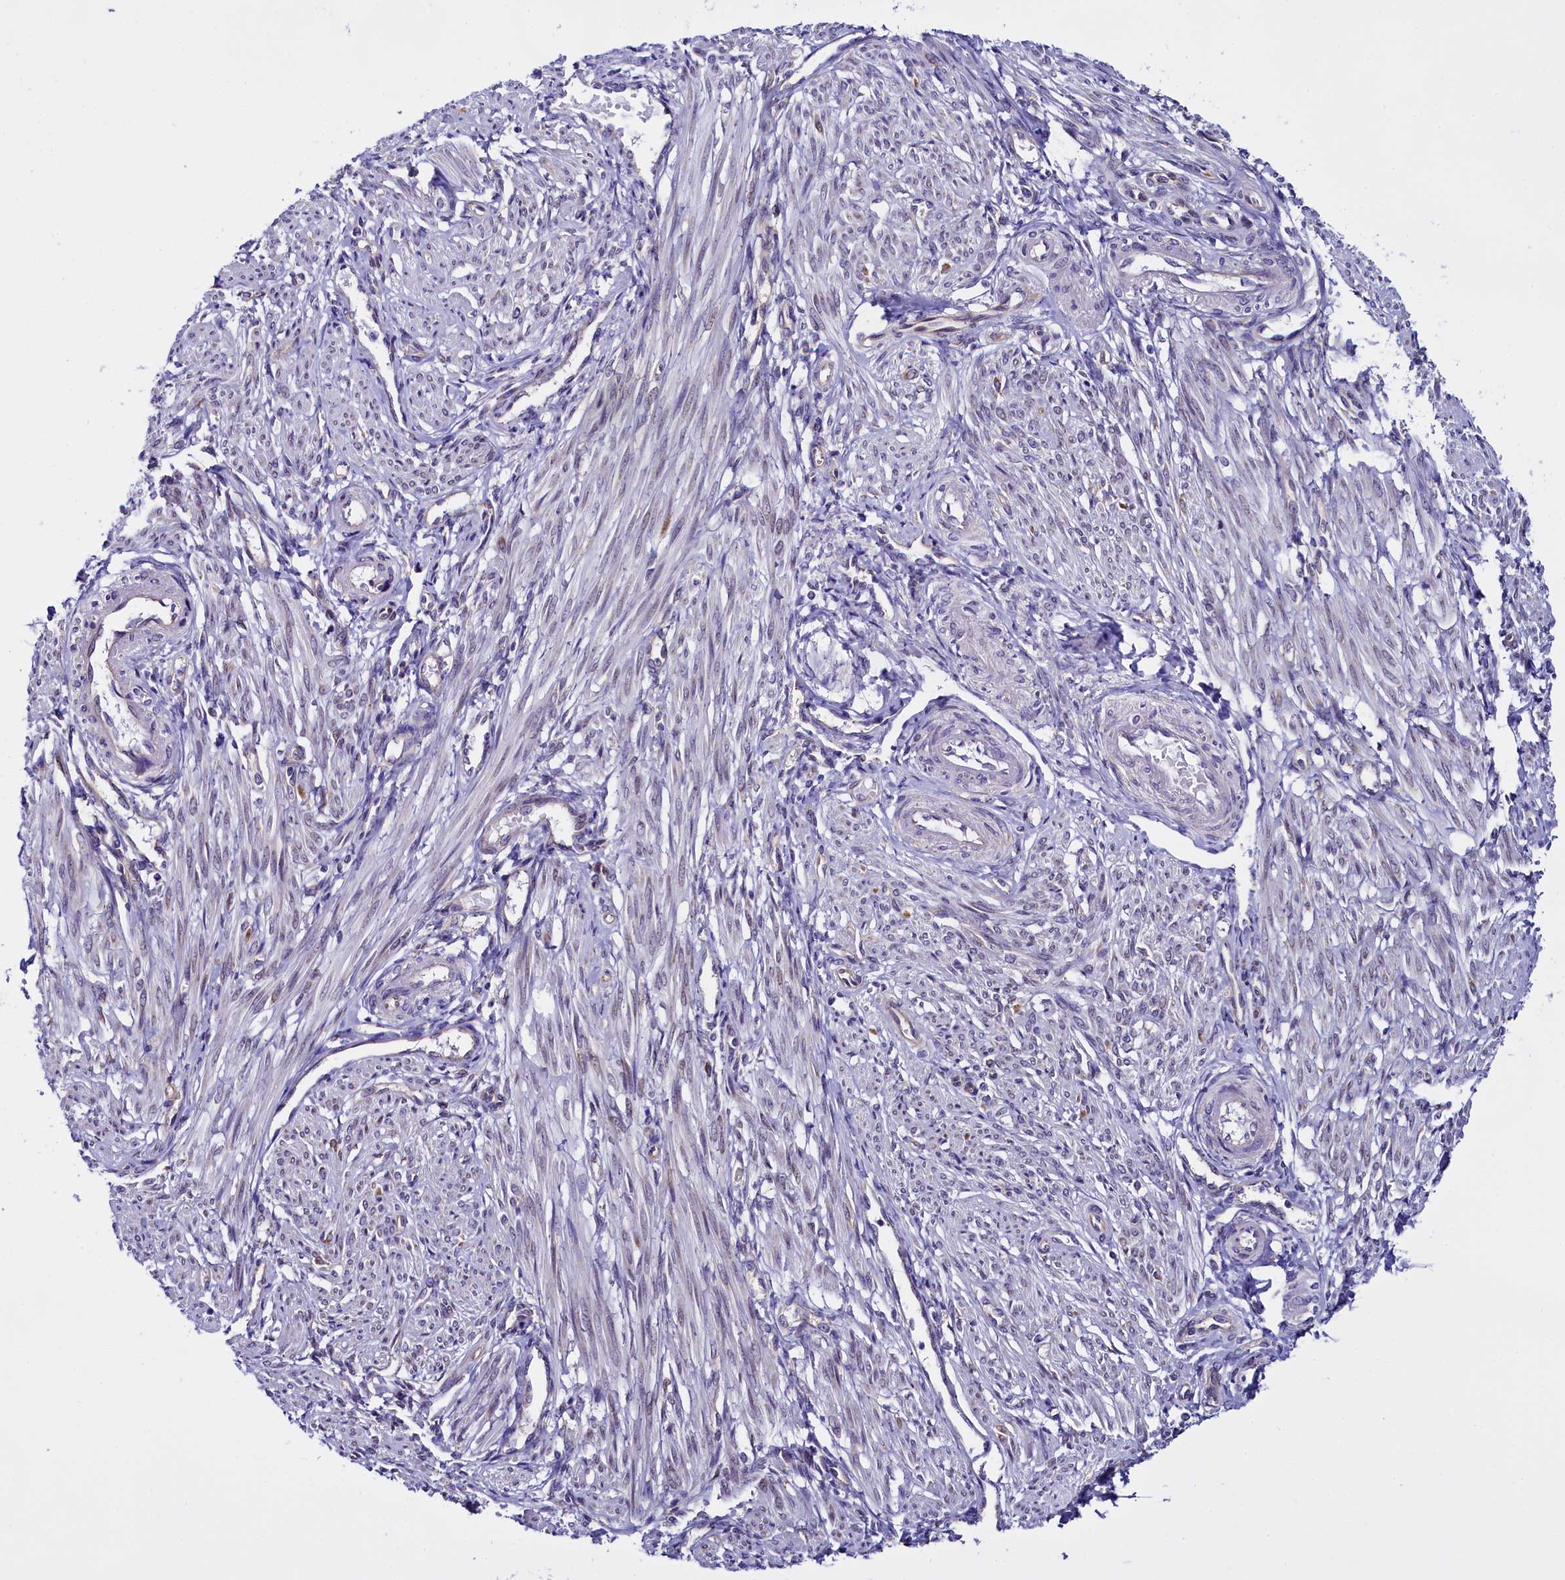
{"staining": {"intensity": "negative", "quantity": "none", "location": "none"}, "tissue": "smooth muscle", "cell_type": "Smooth muscle cells", "image_type": "normal", "snomed": [{"axis": "morphology", "description": "Normal tissue, NOS"}, {"axis": "topography", "description": "Smooth muscle"}], "caption": "Immunohistochemistry (IHC) histopathology image of normal human smooth muscle stained for a protein (brown), which shows no expression in smooth muscle cells.", "gene": "UACA", "patient": {"sex": "female", "age": 39}}